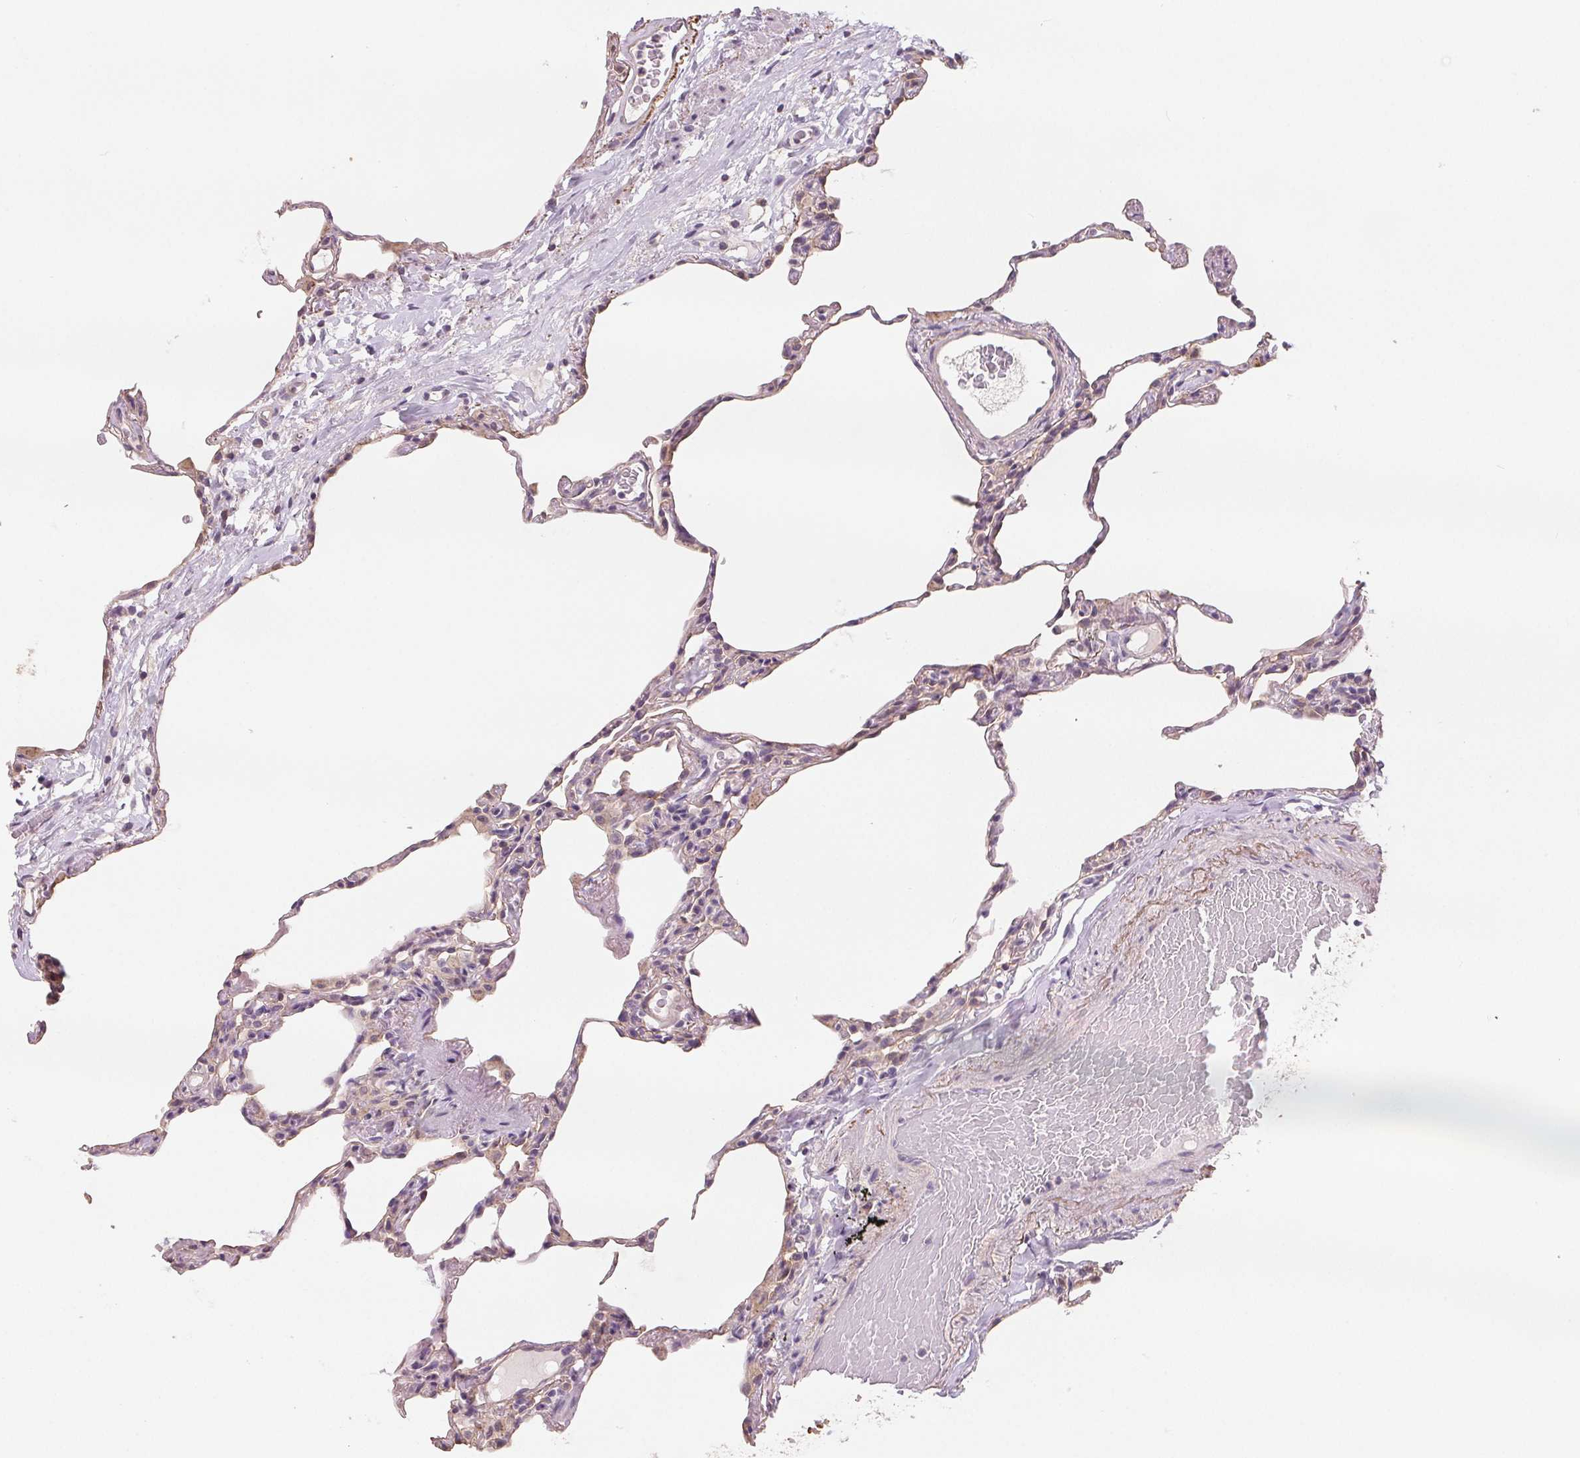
{"staining": {"intensity": "negative", "quantity": "none", "location": "none"}, "tissue": "lung", "cell_type": "Alveolar cells", "image_type": "normal", "snomed": [{"axis": "morphology", "description": "Normal tissue, NOS"}, {"axis": "topography", "description": "Lung"}], "caption": "Alveolar cells are negative for protein expression in benign human lung. Nuclei are stained in blue.", "gene": "VTCN1", "patient": {"sex": "female", "age": 57}}